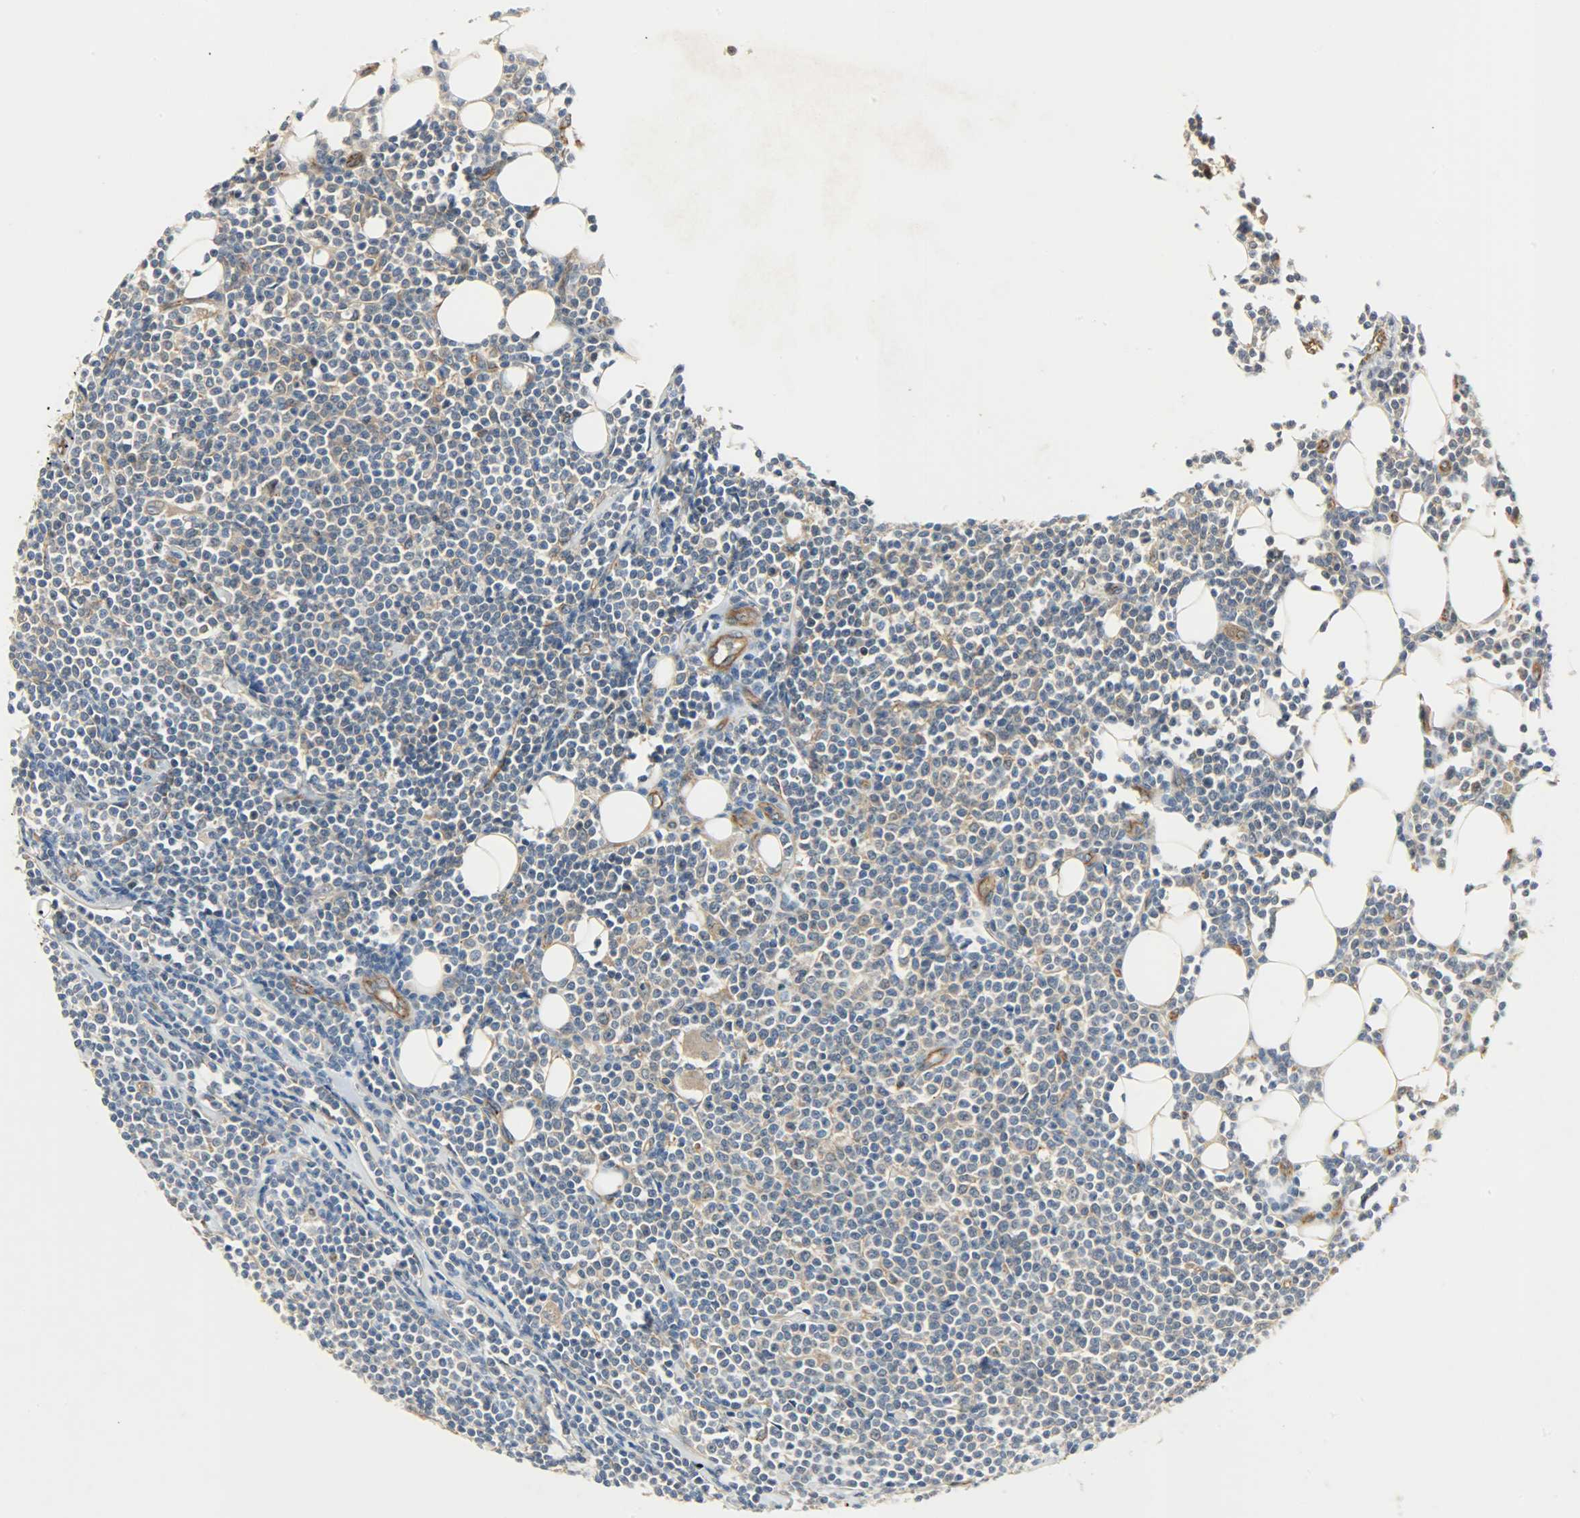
{"staining": {"intensity": "weak", "quantity": "25%-75%", "location": "cytoplasmic/membranous"}, "tissue": "lymphoma", "cell_type": "Tumor cells", "image_type": "cancer", "snomed": [{"axis": "morphology", "description": "Malignant lymphoma, non-Hodgkin's type, Low grade"}, {"axis": "topography", "description": "Soft tissue"}], "caption": "Protein expression by immunohistochemistry (IHC) reveals weak cytoplasmic/membranous staining in approximately 25%-75% of tumor cells in lymphoma.", "gene": "KIAA1217", "patient": {"sex": "male", "age": 92}}